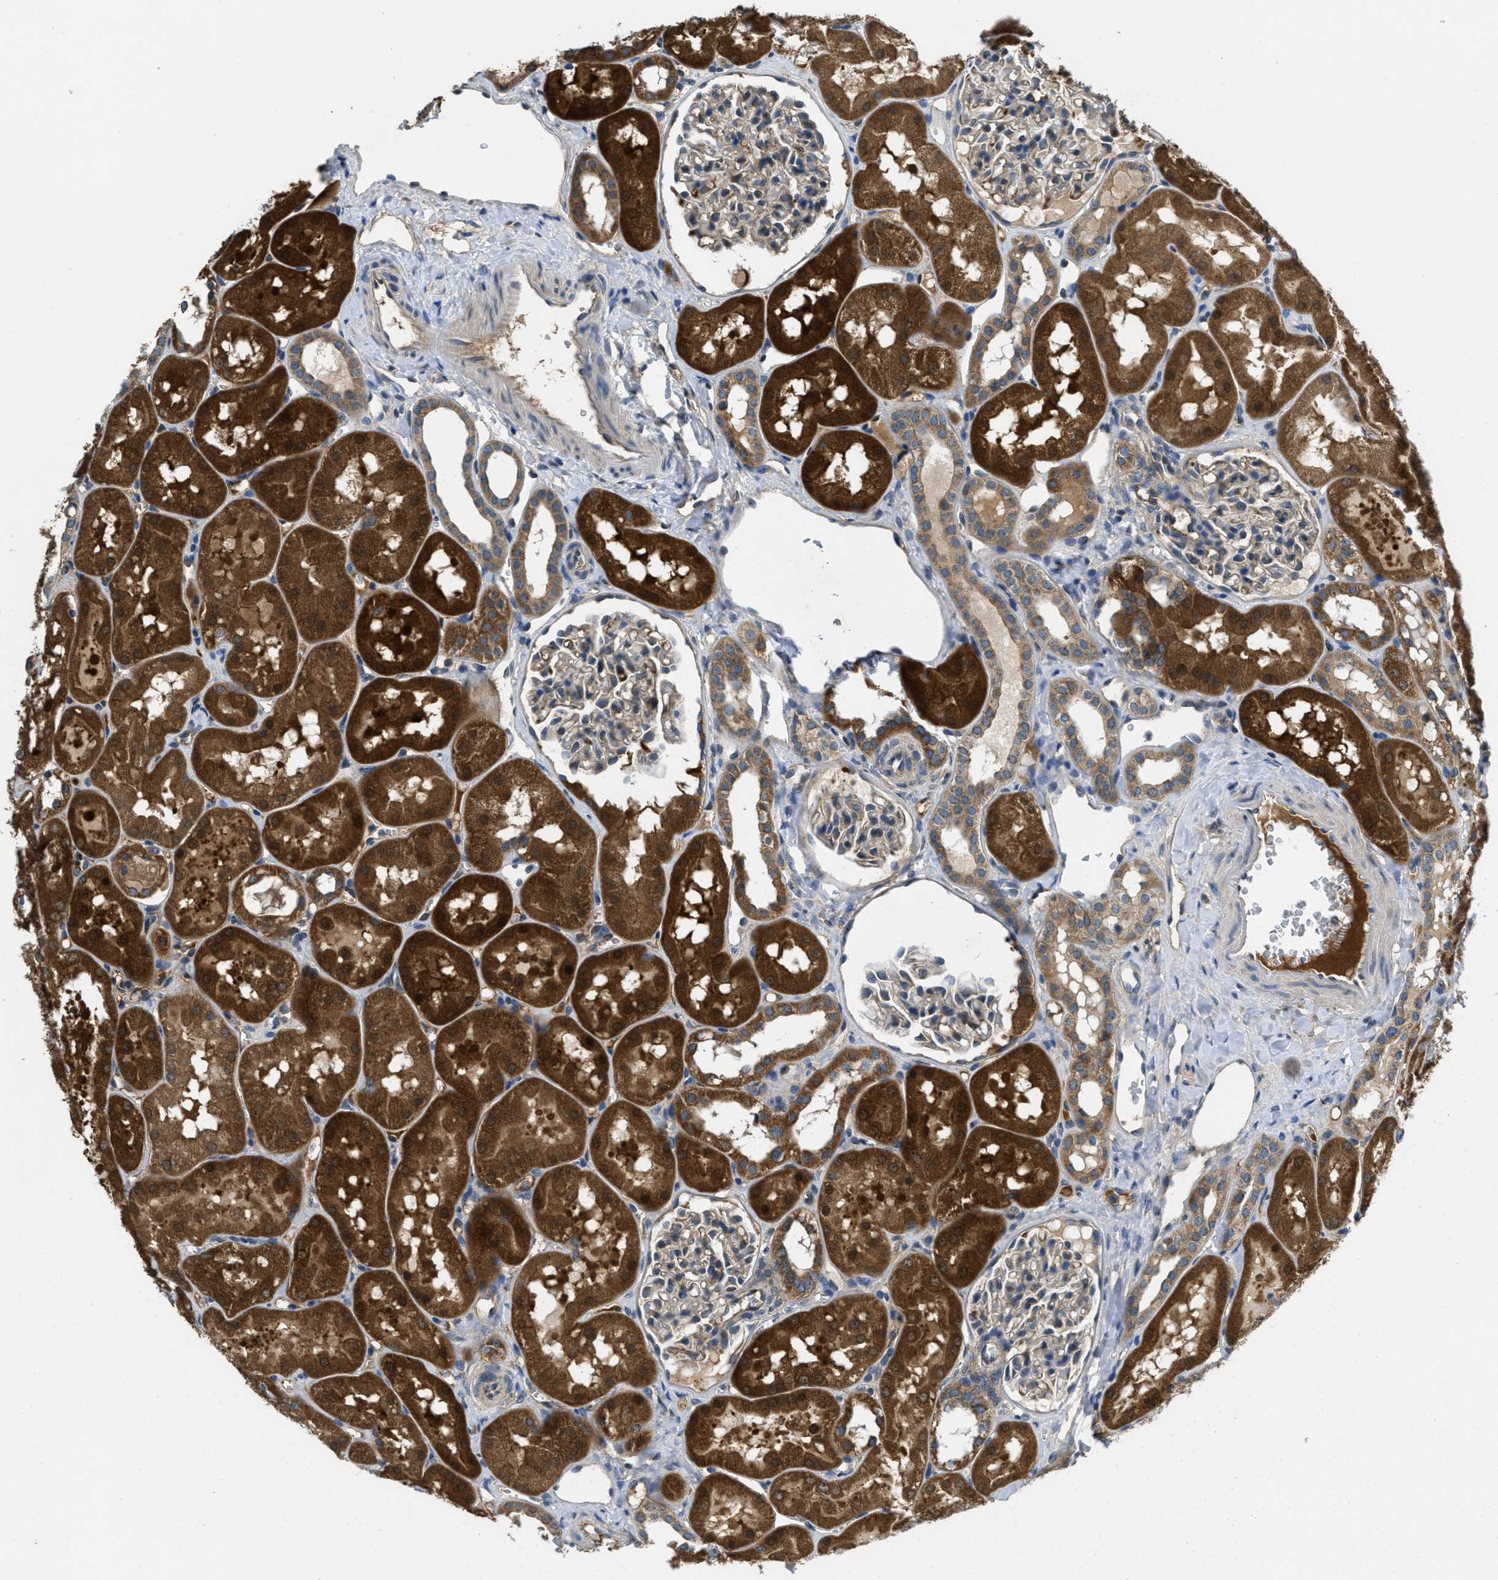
{"staining": {"intensity": "weak", "quantity": "25%-75%", "location": "cytoplasmic/membranous"}, "tissue": "kidney", "cell_type": "Cells in glomeruli", "image_type": "normal", "snomed": [{"axis": "morphology", "description": "Normal tissue, NOS"}, {"axis": "topography", "description": "Kidney"}, {"axis": "topography", "description": "Urinary bladder"}], "caption": "Approximately 25%-75% of cells in glomeruli in normal human kidney demonstrate weak cytoplasmic/membranous protein positivity as visualized by brown immunohistochemical staining.", "gene": "GALK1", "patient": {"sex": "male", "age": 16}}